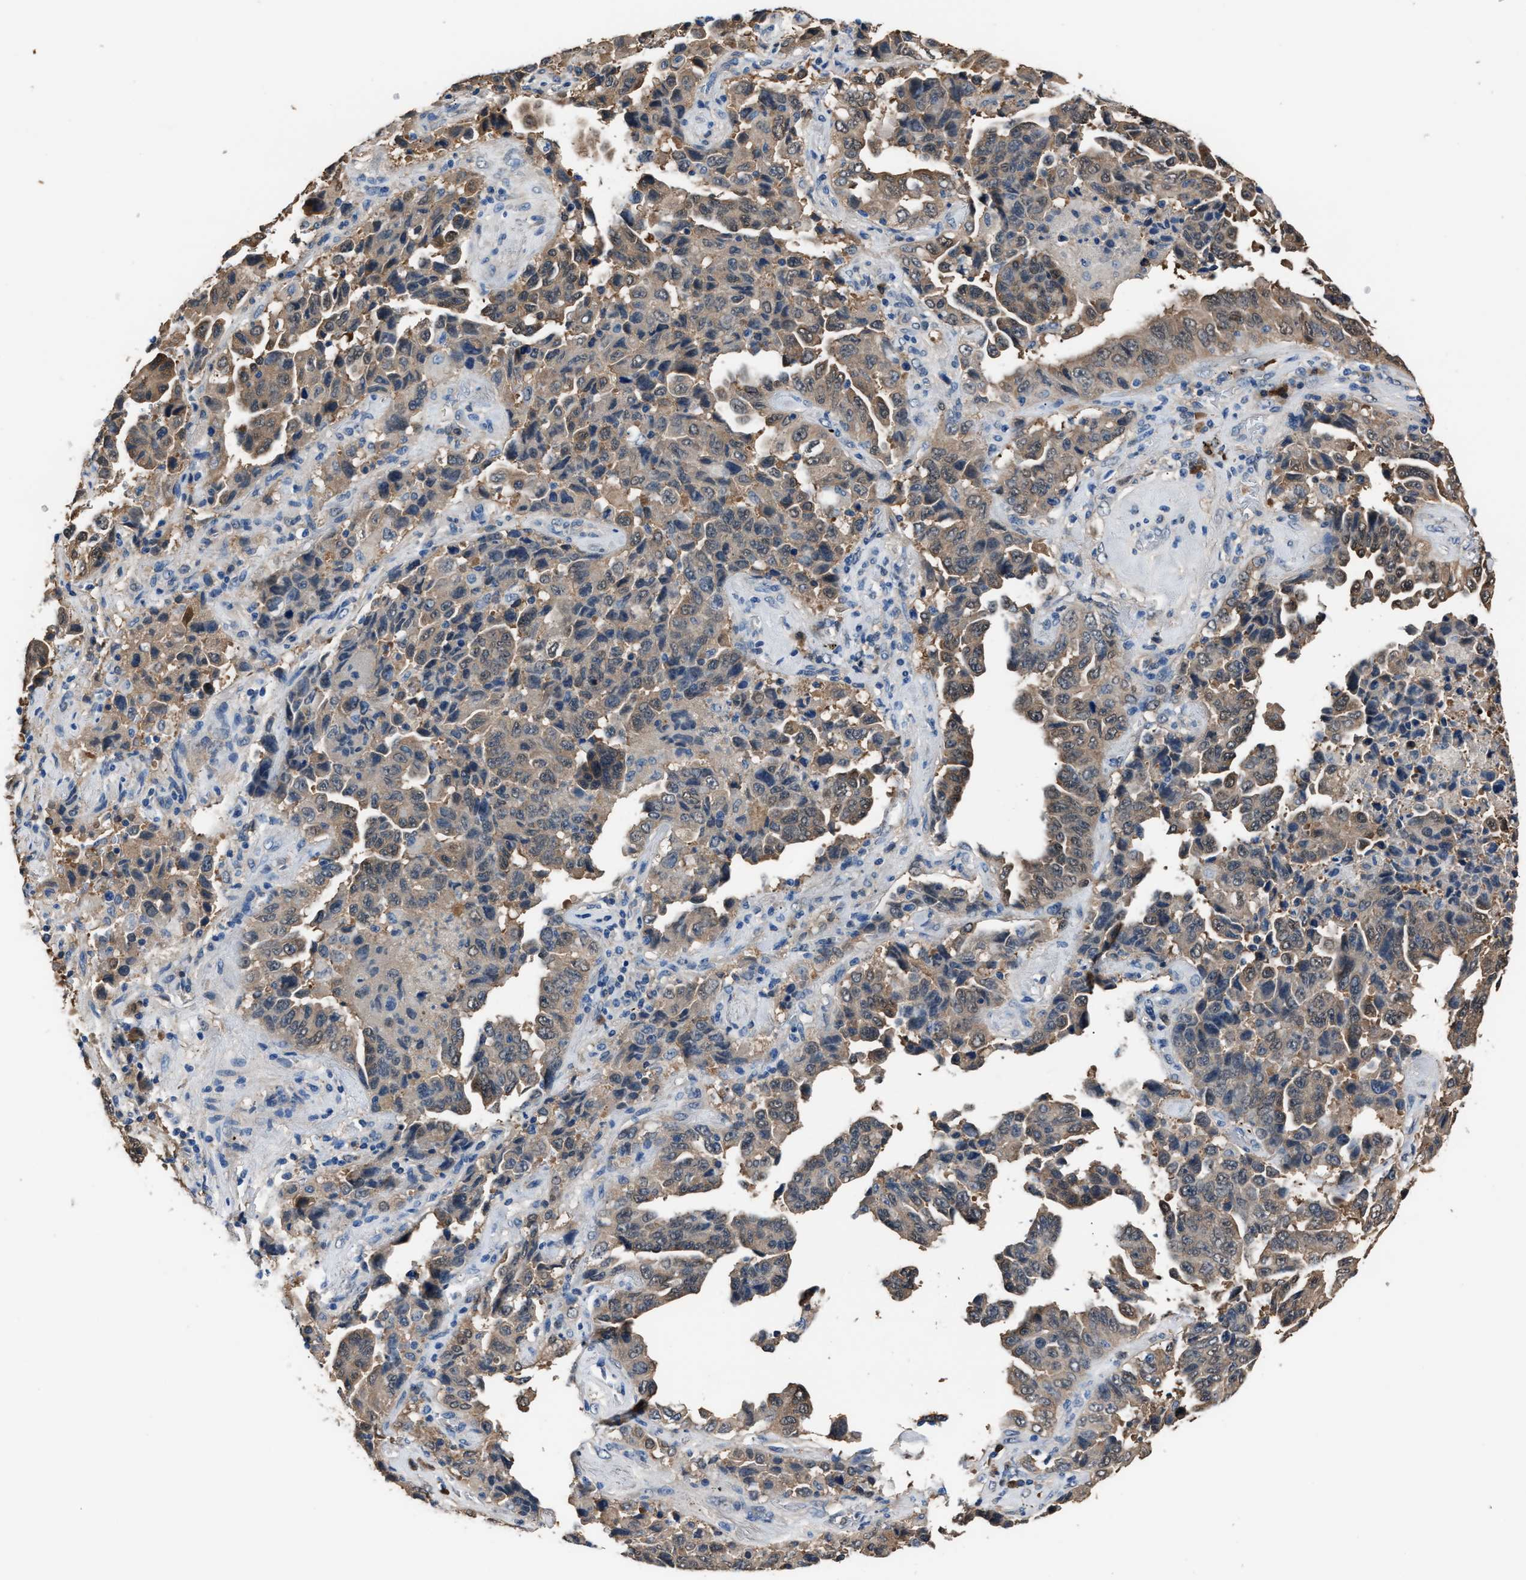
{"staining": {"intensity": "weak", "quantity": ">75%", "location": "cytoplasmic/membranous"}, "tissue": "lung cancer", "cell_type": "Tumor cells", "image_type": "cancer", "snomed": [{"axis": "morphology", "description": "Adenocarcinoma, NOS"}, {"axis": "topography", "description": "Lung"}], "caption": "Immunohistochemical staining of lung adenocarcinoma reveals low levels of weak cytoplasmic/membranous expression in approximately >75% of tumor cells.", "gene": "GSTP1", "patient": {"sex": "female", "age": 51}}